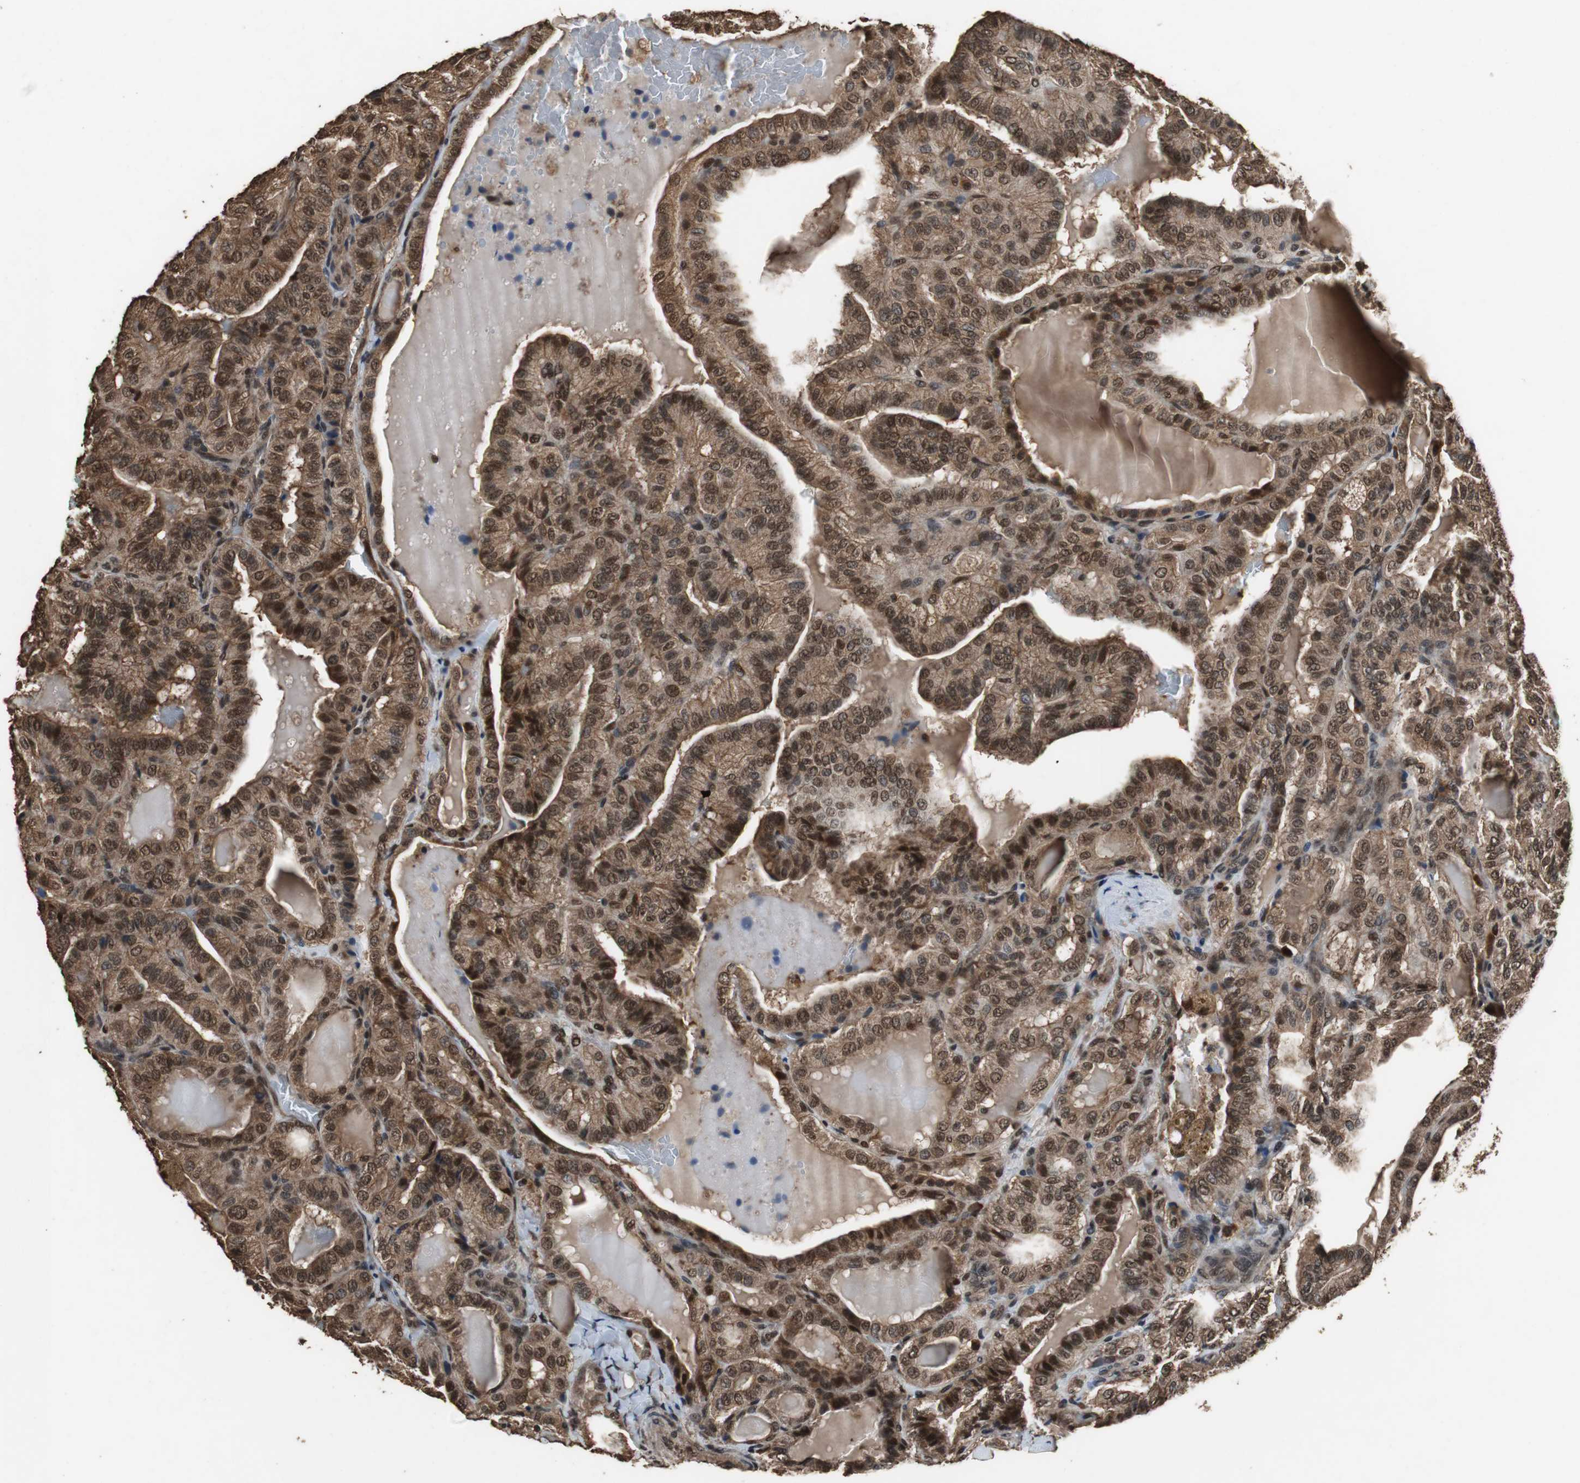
{"staining": {"intensity": "strong", "quantity": ">75%", "location": "cytoplasmic/membranous,nuclear"}, "tissue": "thyroid cancer", "cell_type": "Tumor cells", "image_type": "cancer", "snomed": [{"axis": "morphology", "description": "Papillary adenocarcinoma, NOS"}, {"axis": "topography", "description": "Thyroid gland"}], "caption": "Thyroid cancer stained for a protein (brown) exhibits strong cytoplasmic/membranous and nuclear positive expression in about >75% of tumor cells.", "gene": "ZNF18", "patient": {"sex": "male", "age": 77}}